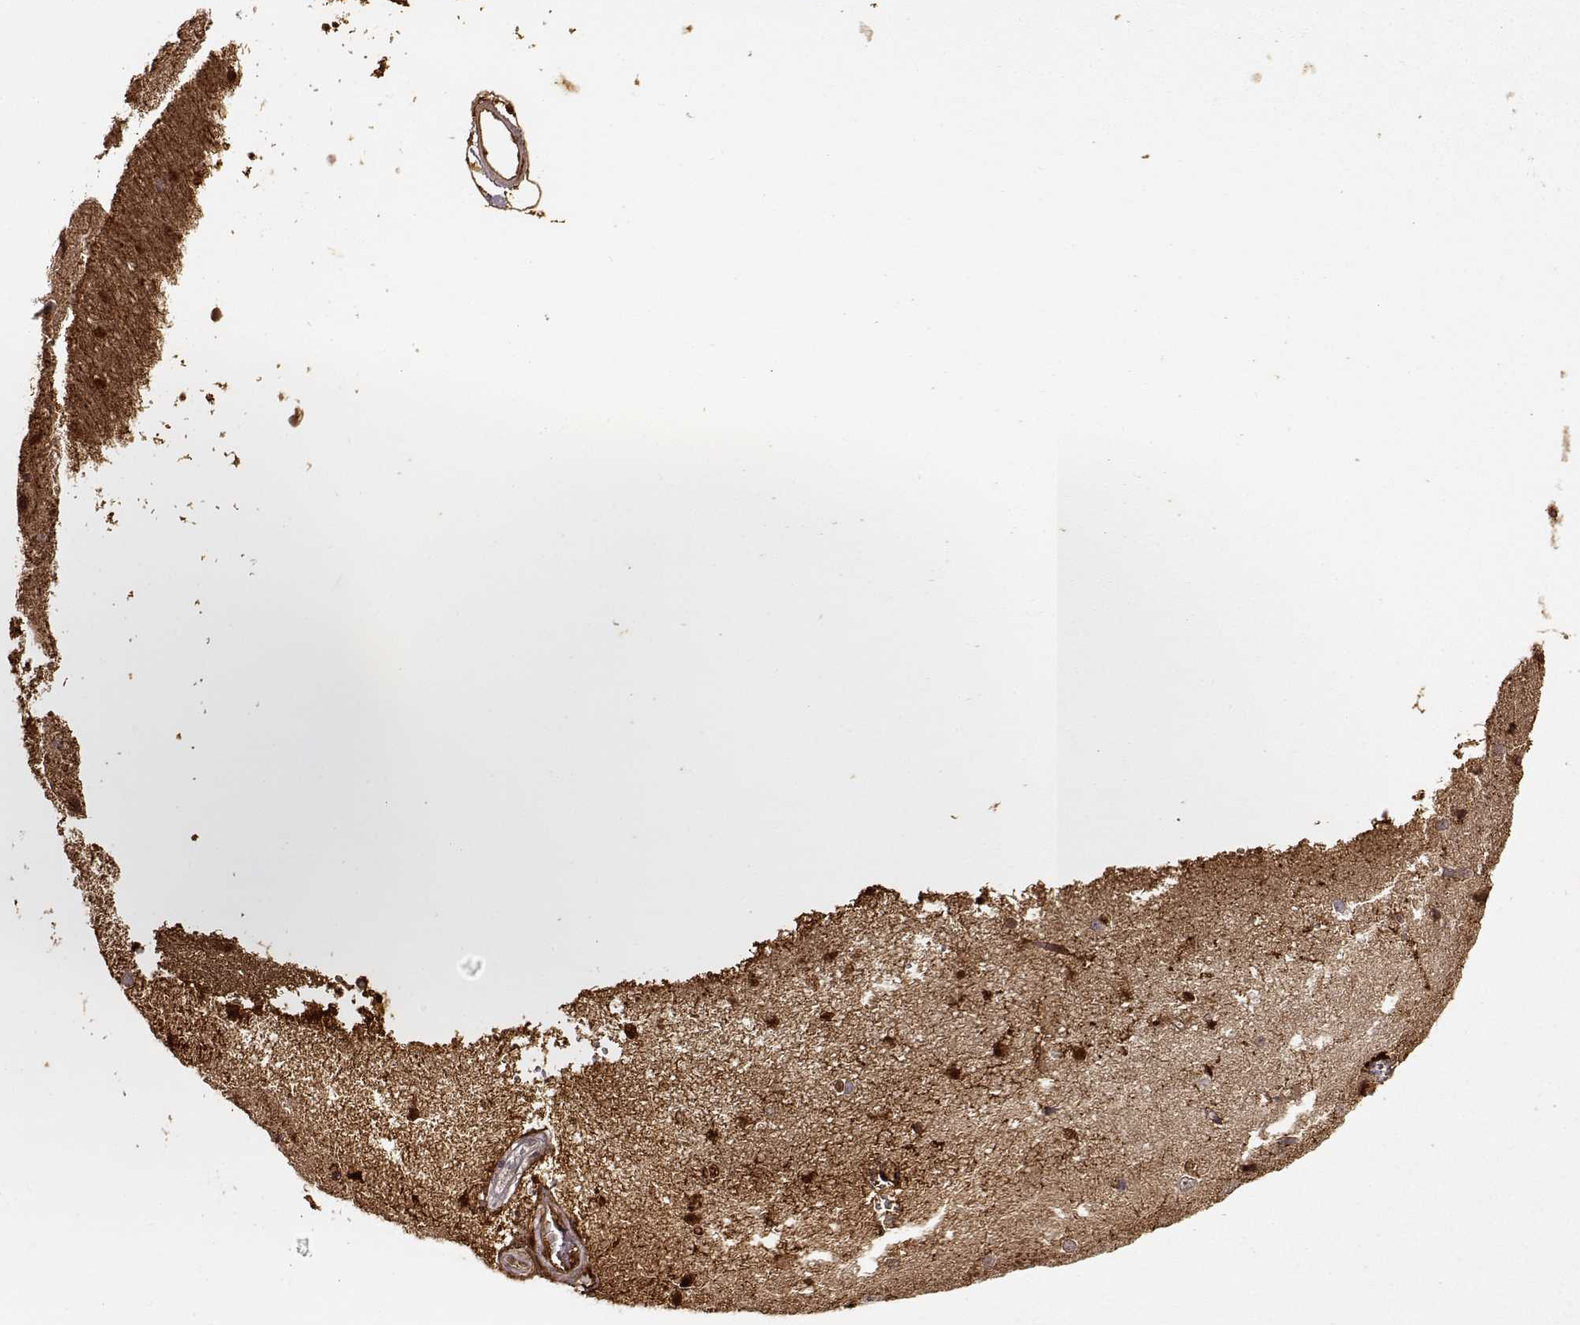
{"staining": {"intensity": "moderate", "quantity": ">75%", "location": "cytoplasmic/membranous"}, "tissue": "cerebral cortex", "cell_type": "Endothelial cells", "image_type": "normal", "snomed": [{"axis": "morphology", "description": "Normal tissue, NOS"}, {"axis": "topography", "description": "Cerebral cortex"}], "caption": "Immunohistochemical staining of benign human cerebral cortex shows medium levels of moderate cytoplasmic/membranous expression in about >75% of endothelial cells.", "gene": "S100B", "patient": {"sex": "male", "age": 37}}